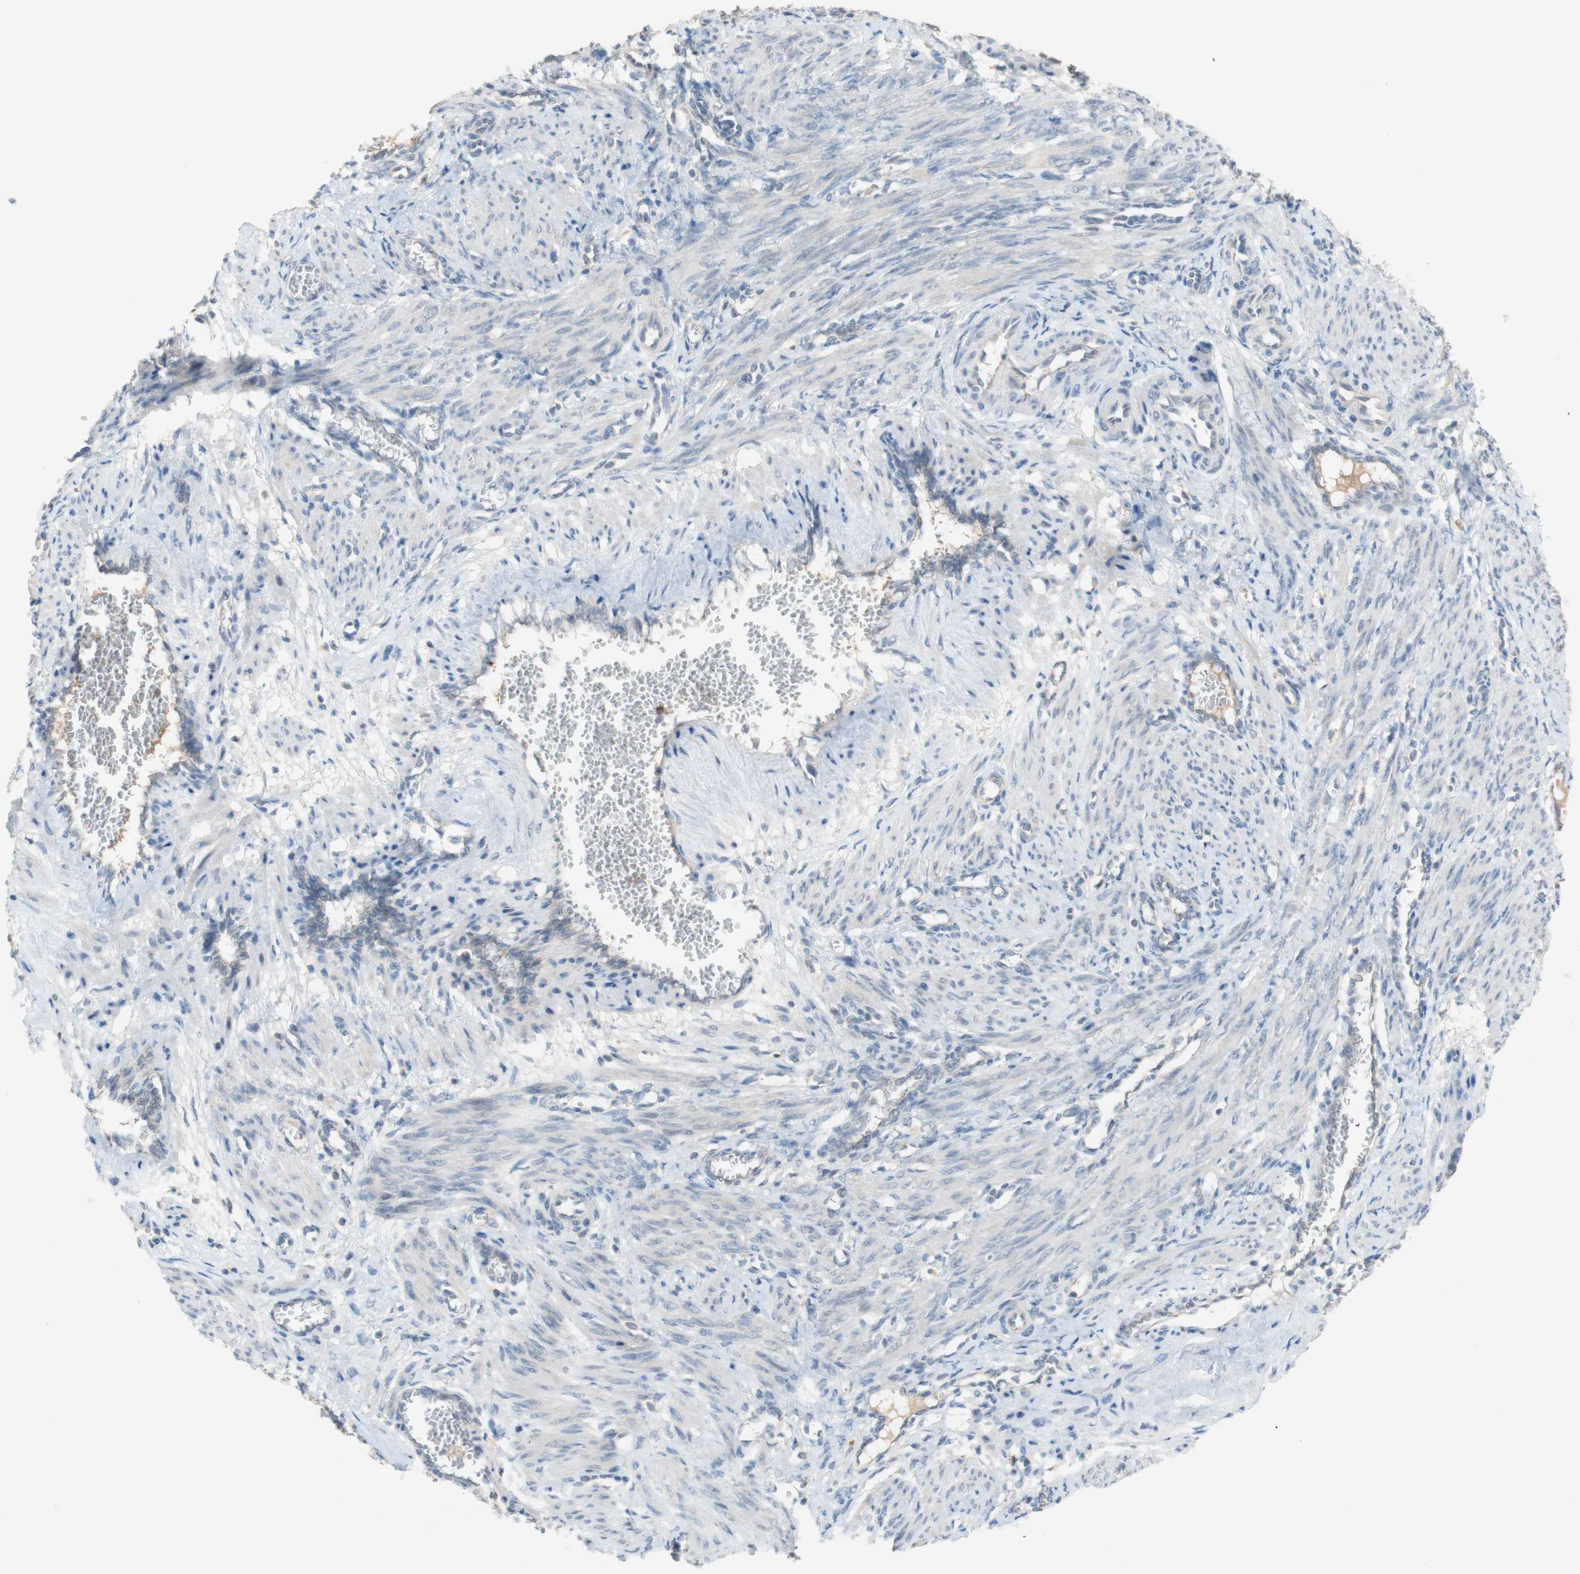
{"staining": {"intensity": "negative", "quantity": "none", "location": "none"}, "tissue": "smooth muscle", "cell_type": "Smooth muscle cells", "image_type": "normal", "snomed": [{"axis": "morphology", "description": "Normal tissue, NOS"}, {"axis": "topography", "description": "Endometrium"}], "caption": "A micrograph of human smooth muscle is negative for staining in smooth muscle cells. The staining is performed using DAB brown chromogen with nuclei counter-stained in using hematoxylin.", "gene": "PEX2", "patient": {"sex": "female", "age": 33}}